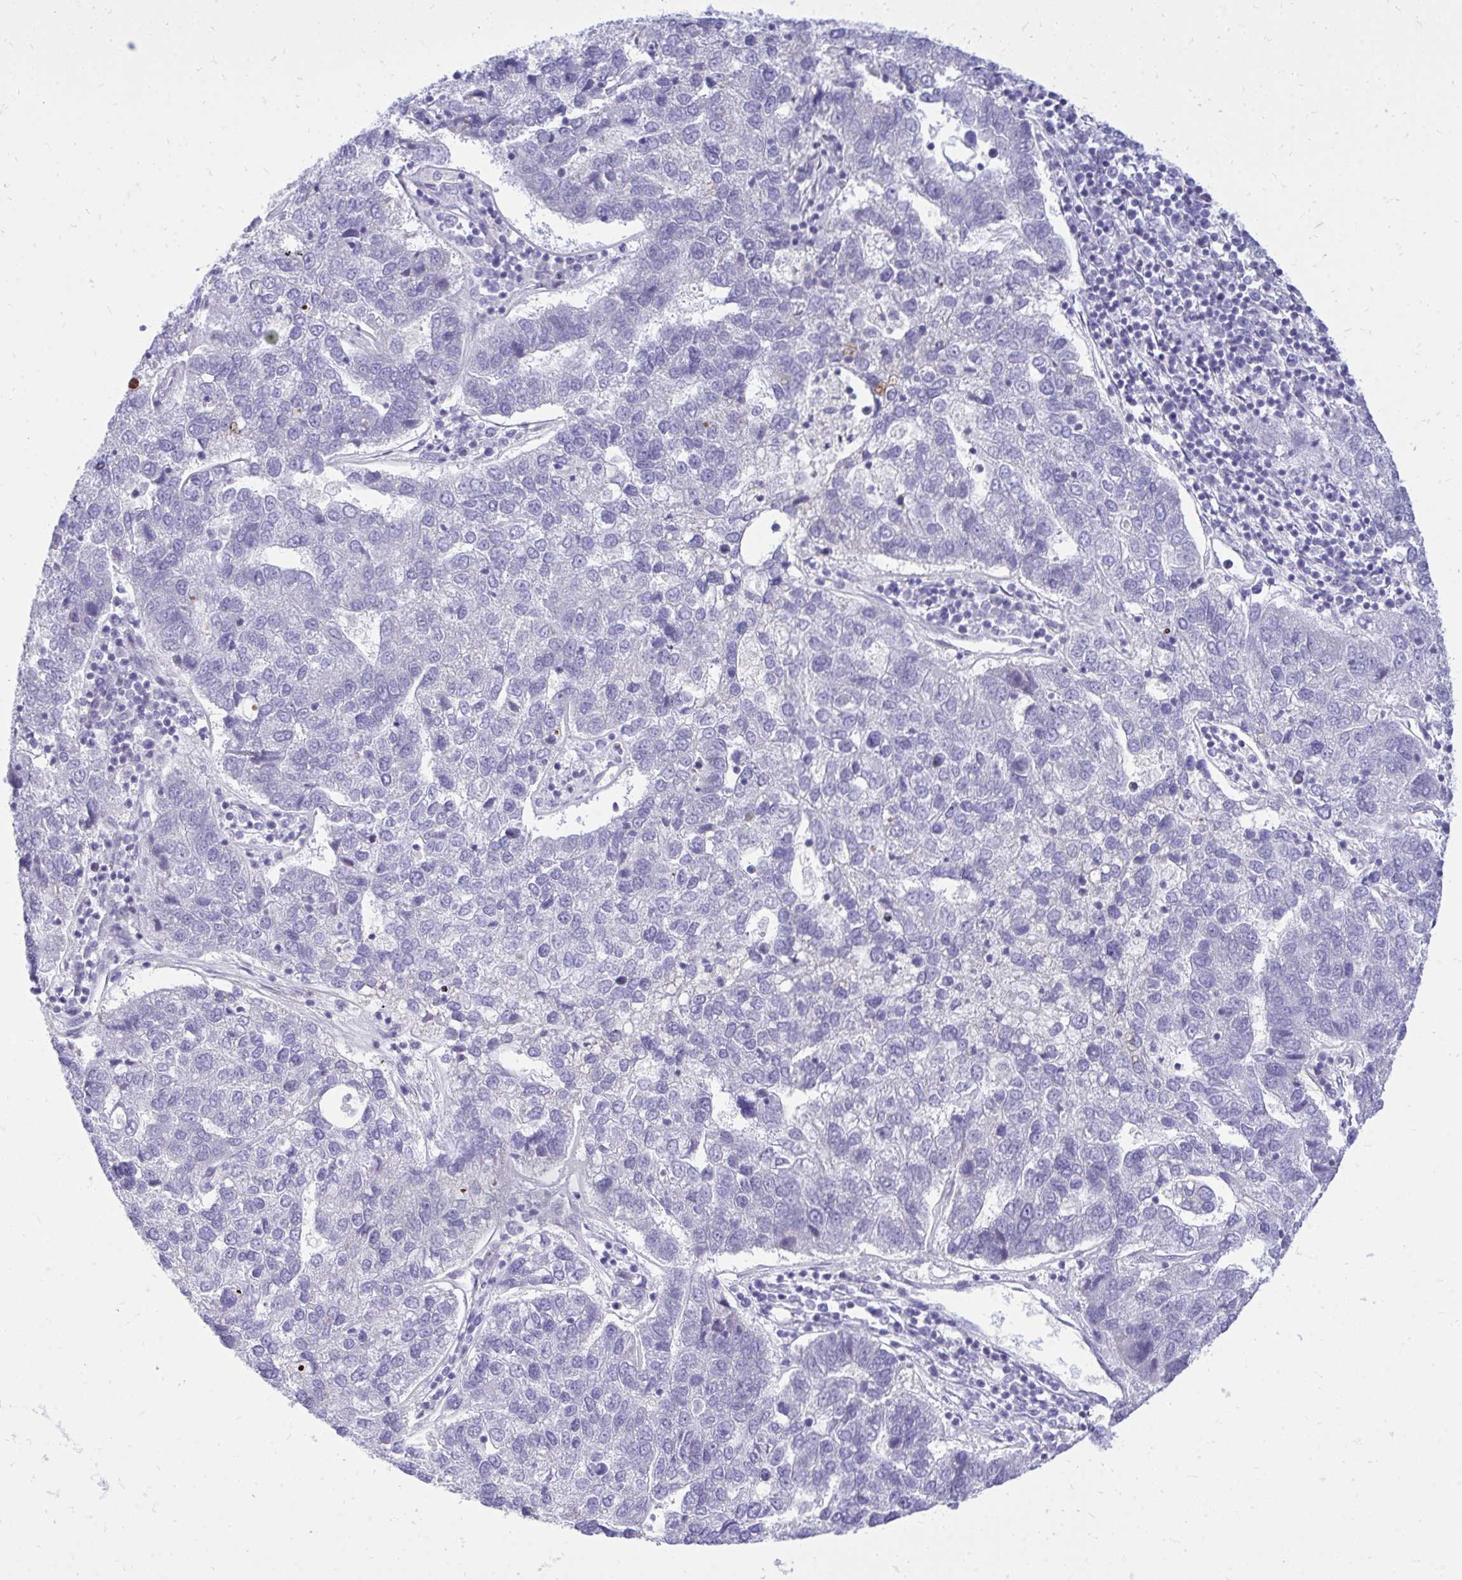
{"staining": {"intensity": "negative", "quantity": "none", "location": "none"}, "tissue": "pancreatic cancer", "cell_type": "Tumor cells", "image_type": "cancer", "snomed": [{"axis": "morphology", "description": "Adenocarcinoma, NOS"}, {"axis": "topography", "description": "Pancreas"}], "caption": "A photomicrograph of adenocarcinoma (pancreatic) stained for a protein displays no brown staining in tumor cells.", "gene": "GABRA1", "patient": {"sex": "female", "age": 61}}